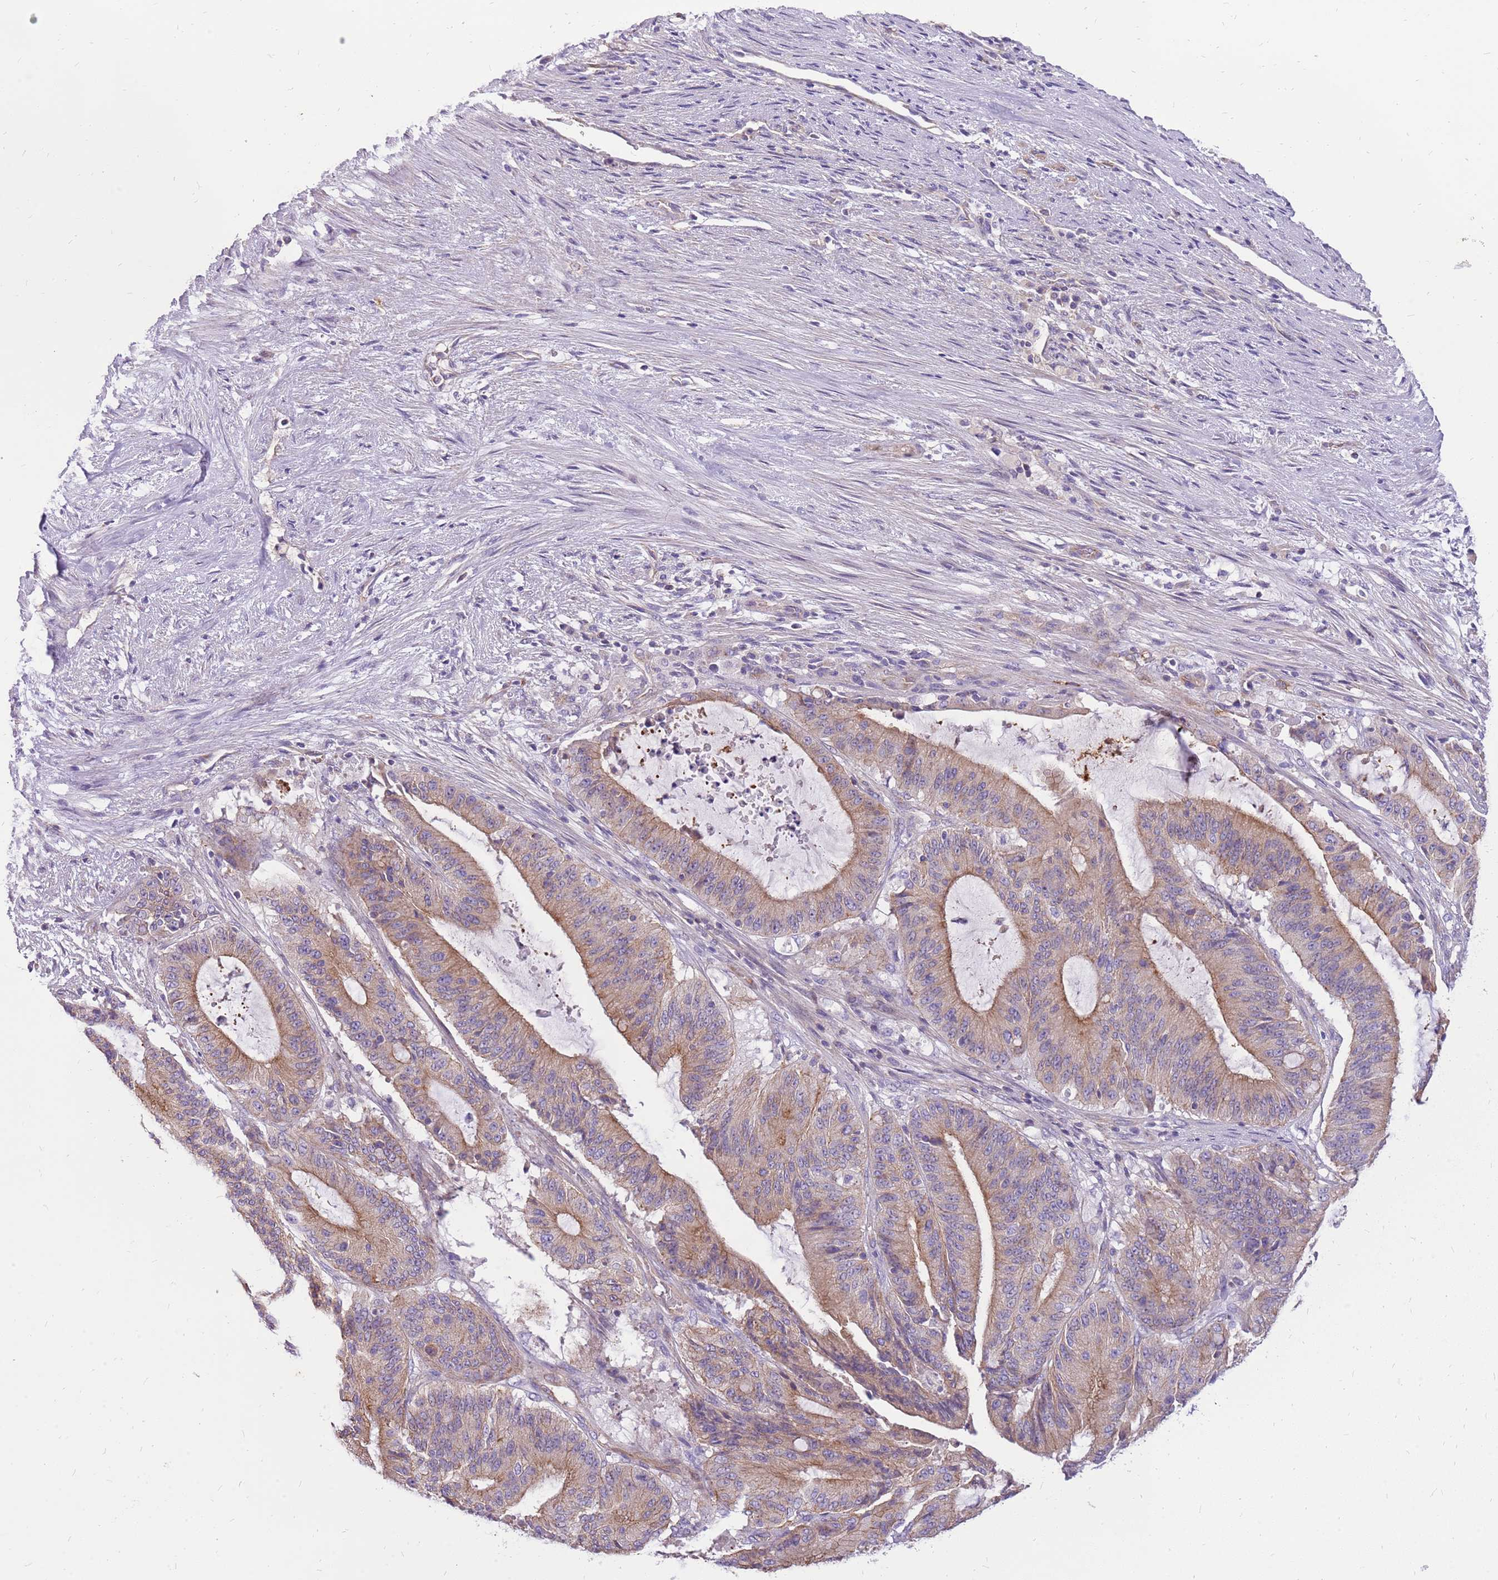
{"staining": {"intensity": "moderate", "quantity": "25%-75%", "location": "cytoplasmic/membranous"}, "tissue": "liver cancer", "cell_type": "Tumor cells", "image_type": "cancer", "snomed": [{"axis": "morphology", "description": "Normal tissue, NOS"}, {"axis": "morphology", "description": "Cholangiocarcinoma"}, {"axis": "topography", "description": "Liver"}, {"axis": "topography", "description": "Peripheral nerve tissue"}], "caption": "This image exhibits cholangiocarcinoma (liver) stained with IHC to label a protein in brown. The cytoplasmic/membranous of tumor cells show moderate positivity for the protein. Nuclei are counter-stained blue.", "gene": "WDR90", "patient": {"sex": "female", "age": 73}}